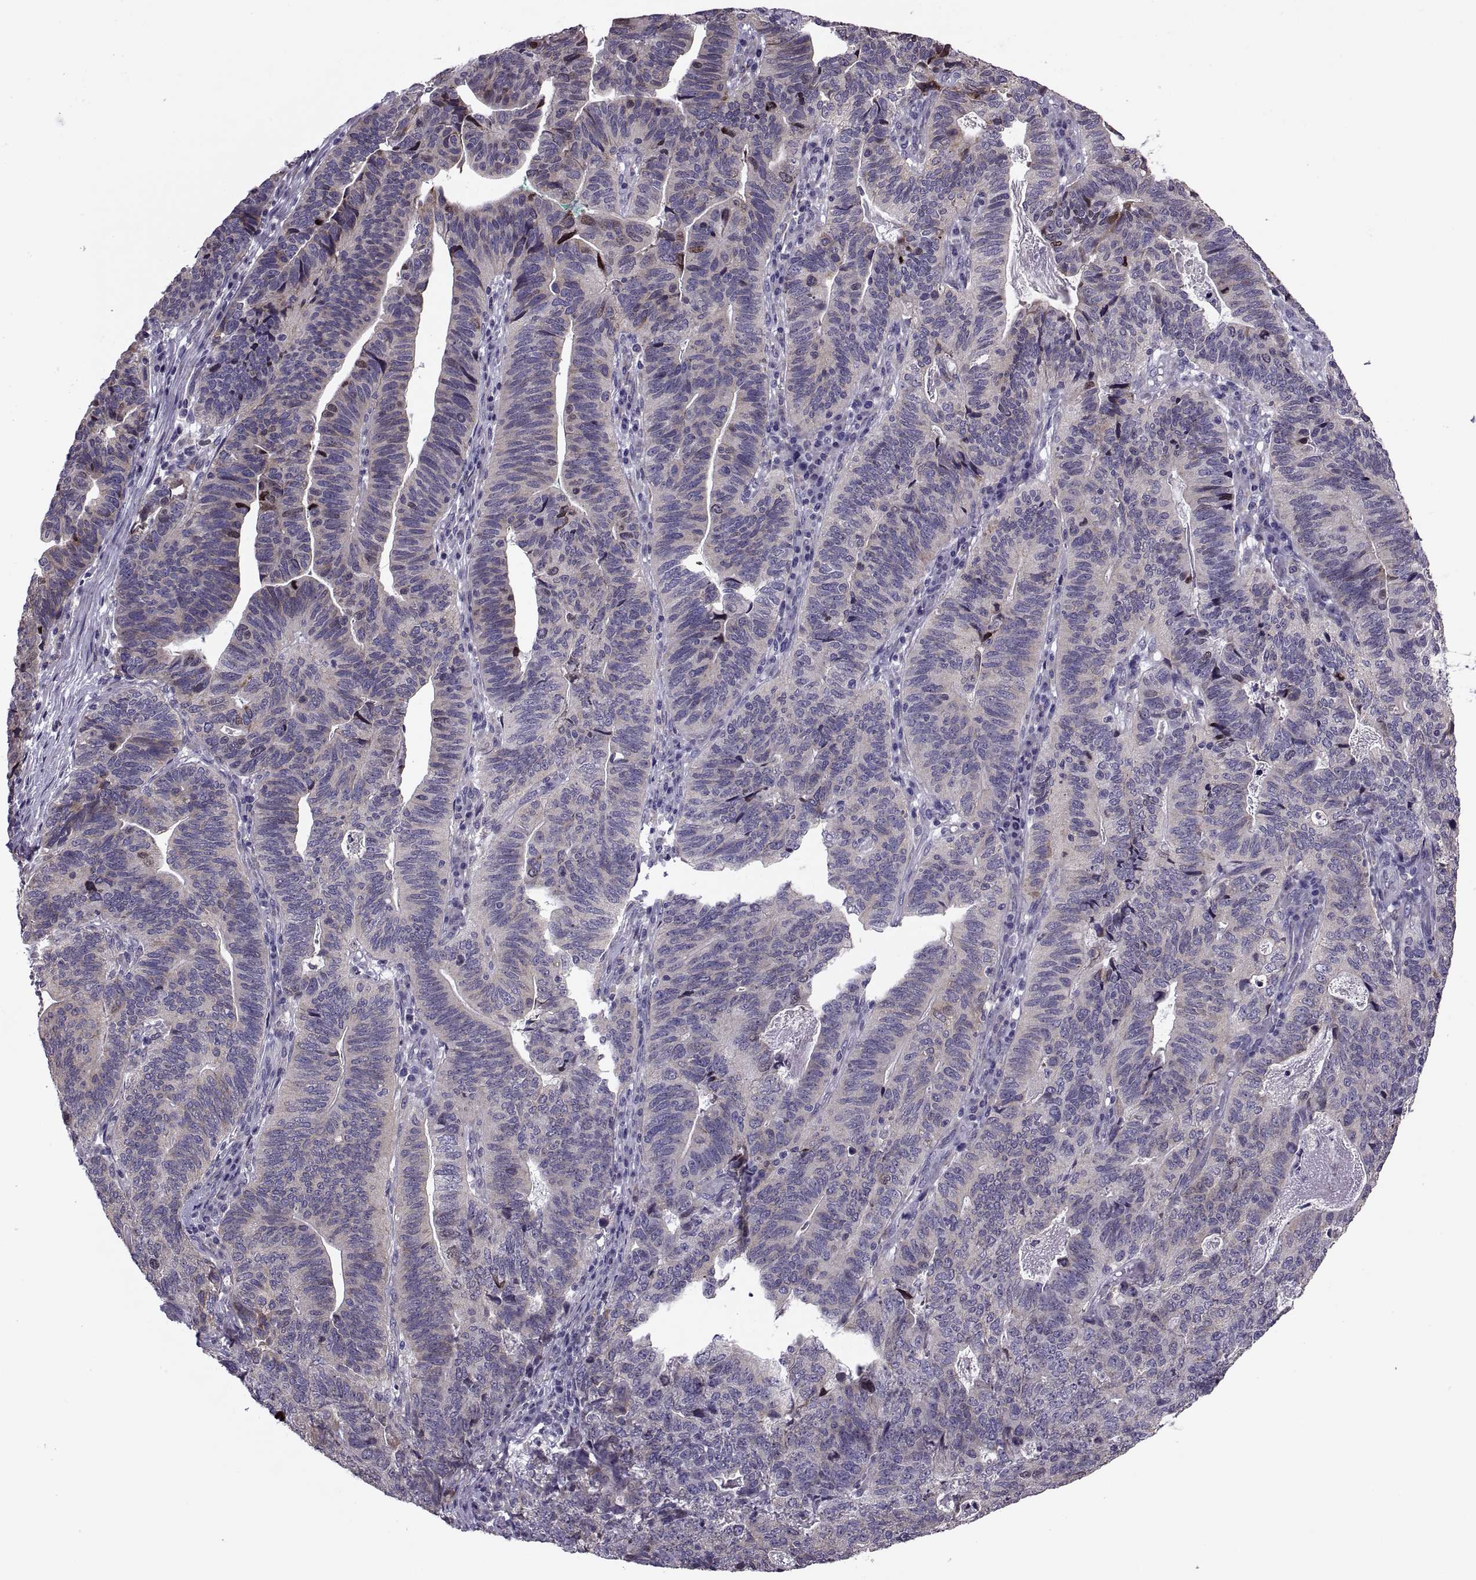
{"staining": {"intensity": "weak", "quantity": "<25%", "location": "cytoplasmic/membranous"}, "tissue": "stomach cancer", "cell_type": "Tumor cells", "image_type": "cancer", "snomed": [{"axis": "morphology", "description": "Adenocarcinoma, NOS"}, {"axis": "topography", "description": "Stomach, upper"}], "caption": "Immunohistochemistry of human stomach cancer demonstrates no positivity in tumor cells. Brightfield microscopy of IHC stained with DAB (brown) and hematoxylin (blue), captured at high magnification.", "gene": "LETM2", "patient": {"sex": "female", "age": 67}}